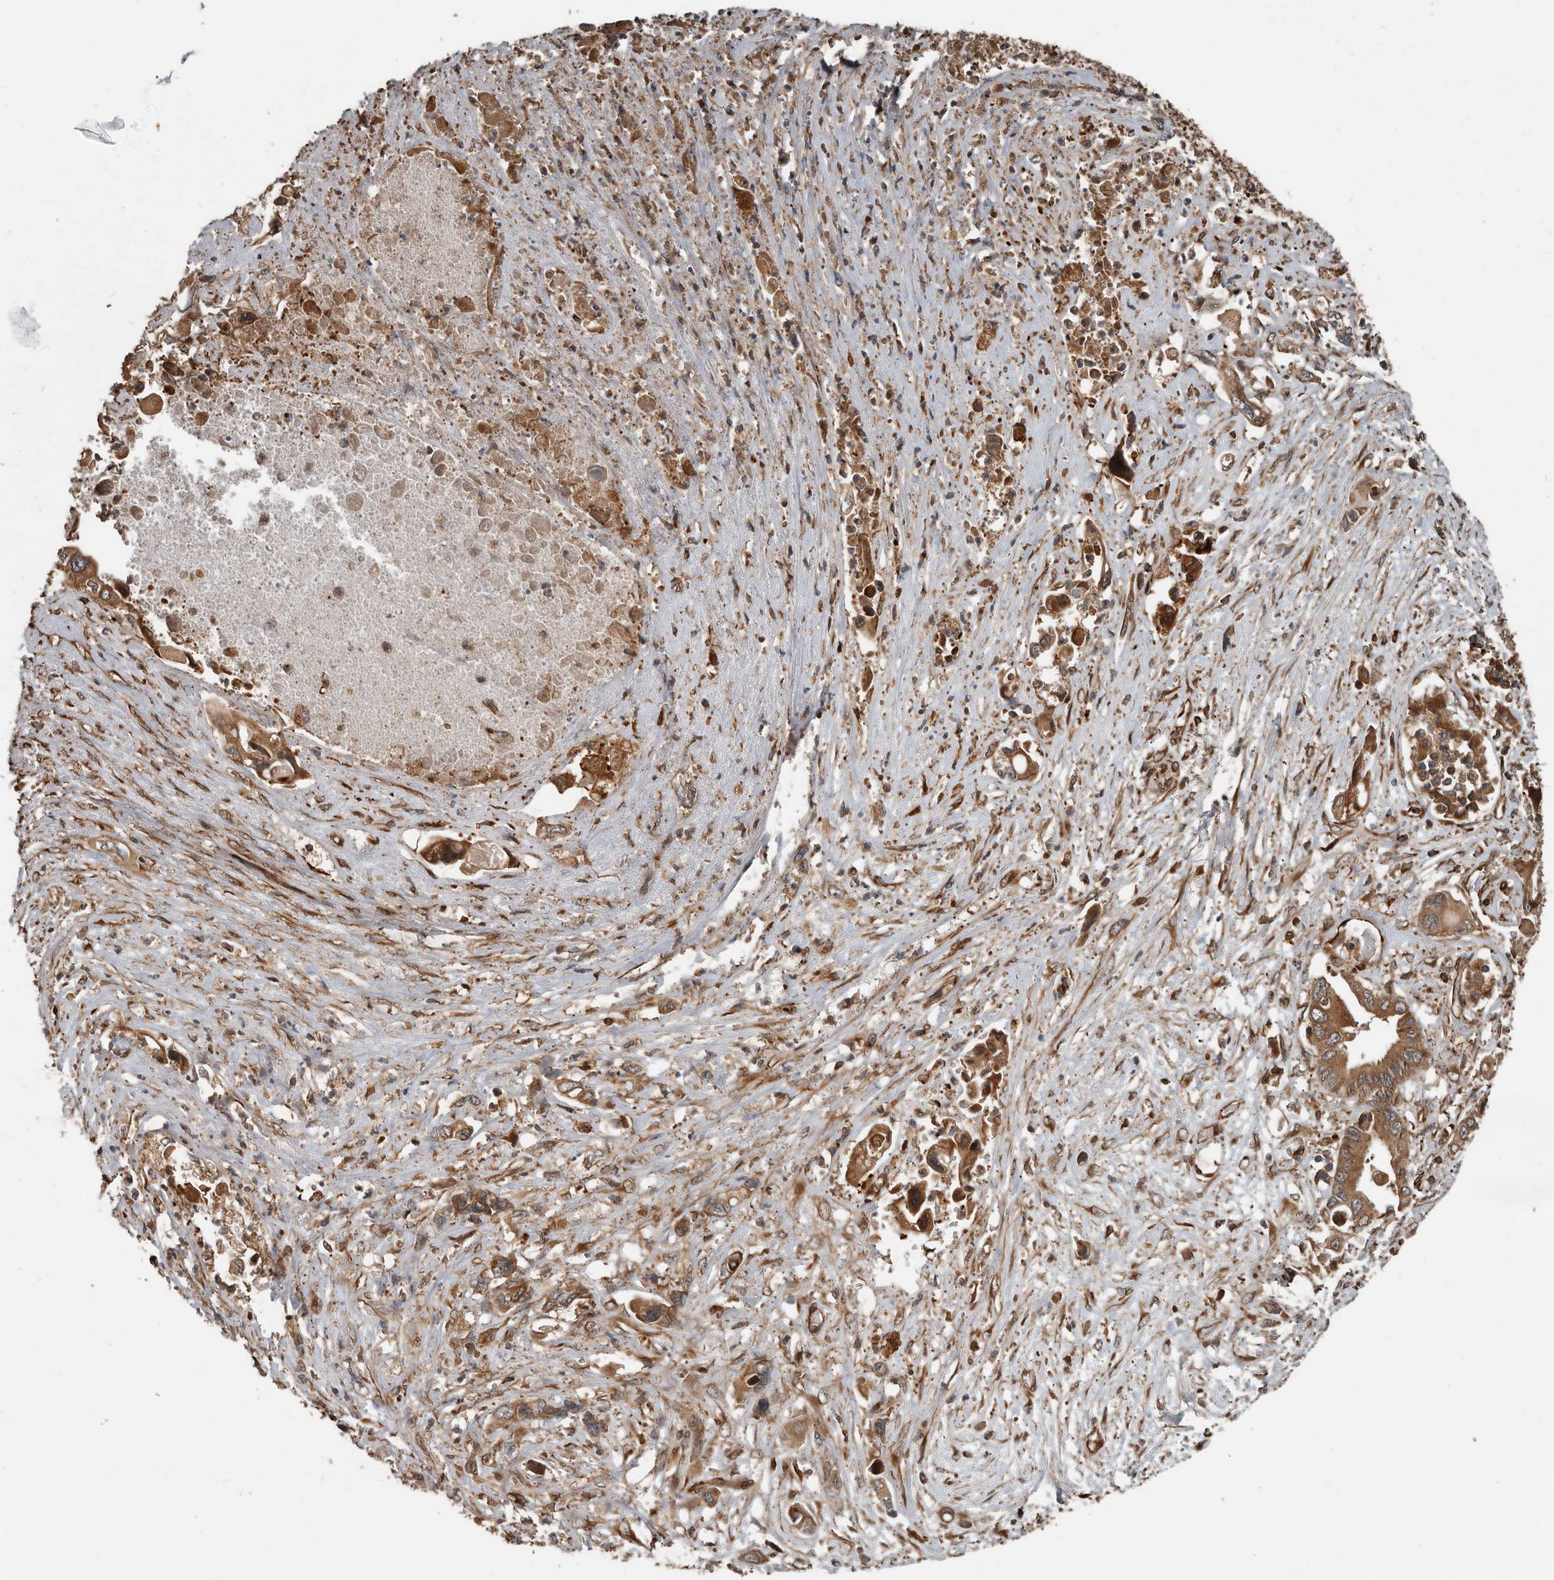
{"staining": {"intensity": "moderate", "quantity": ">75%", "location": "cytoplasmic/membranous"}, "tissue": "pancreatic cancer", "cell_type": "Tumor cells", "image_type": "cancer", "snomed": [{"axis": "morphology", "description": "Adenocarcinoma, NOS"}, {"axis": "topography", "description": "Pancreas"}], "caption": "This micrograph demonstrates IHC staining of pancreatic adenocarcinoma, with medium moderate cytoplasmic/membranous positivity in approximately >75% of tumor cells.", "gene": "YOD1", "patient": {"sex": "male", "age": 66}}